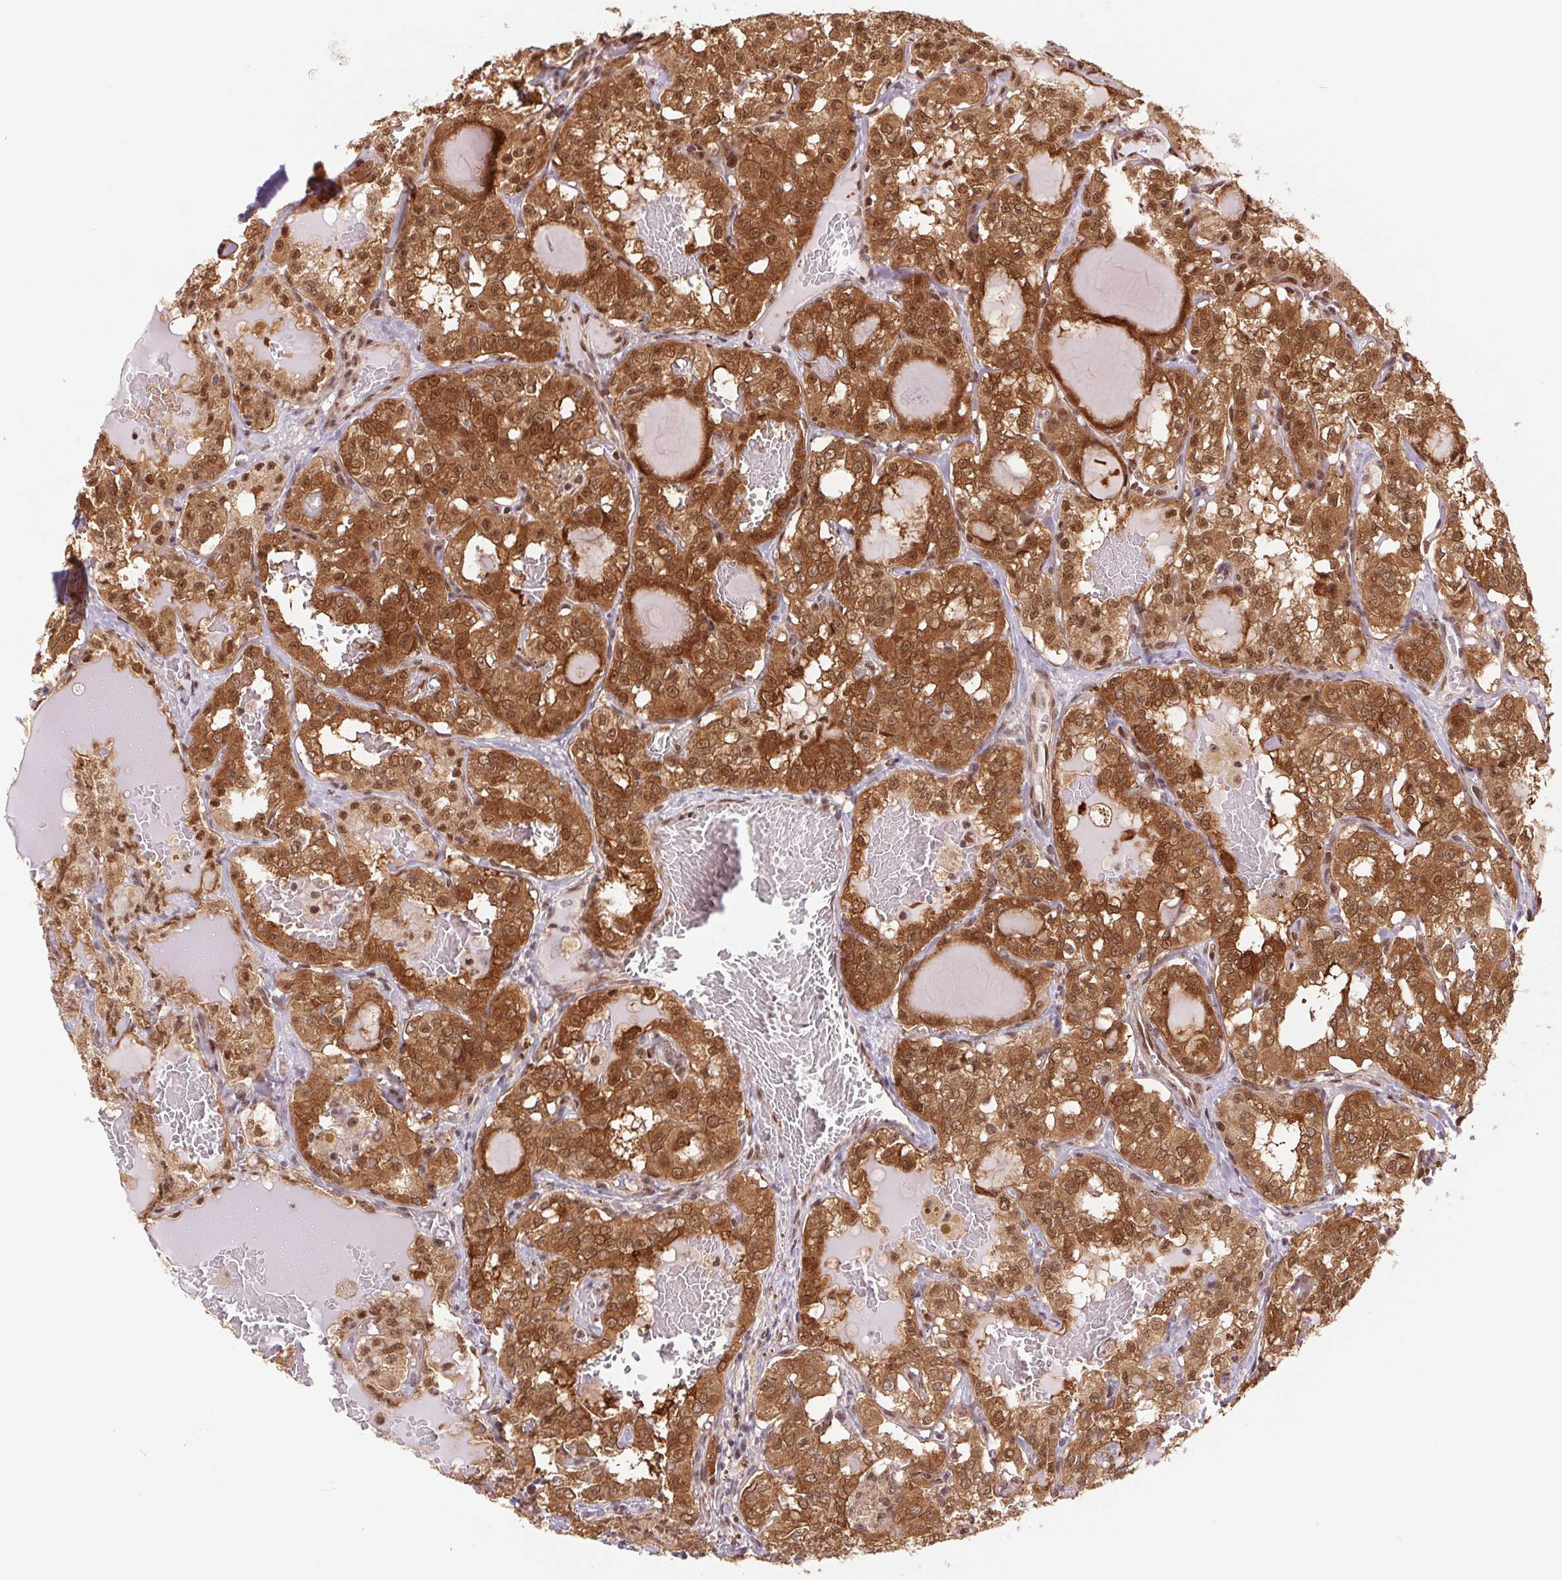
{"staining": {"intensity": "strong", "quantity": ">75%", "location": "cytoplasmic/membranous,nuclear"}, "tissue": "thyroid cancer", "cell_type": "Tumor cells", "image_type": "cancer", "snomed": [{"axis": "morphology", "description": "Papillary adenocarcinoma, NOS"}, {"axis": "topography", "description": "Thyroid gland"}], "caption": "Thyroid cancer stained with a protein marker reveals strong staining in tumor cells.", "gene": "CWC25", "patient": {"sex": "male", "age": 20}}